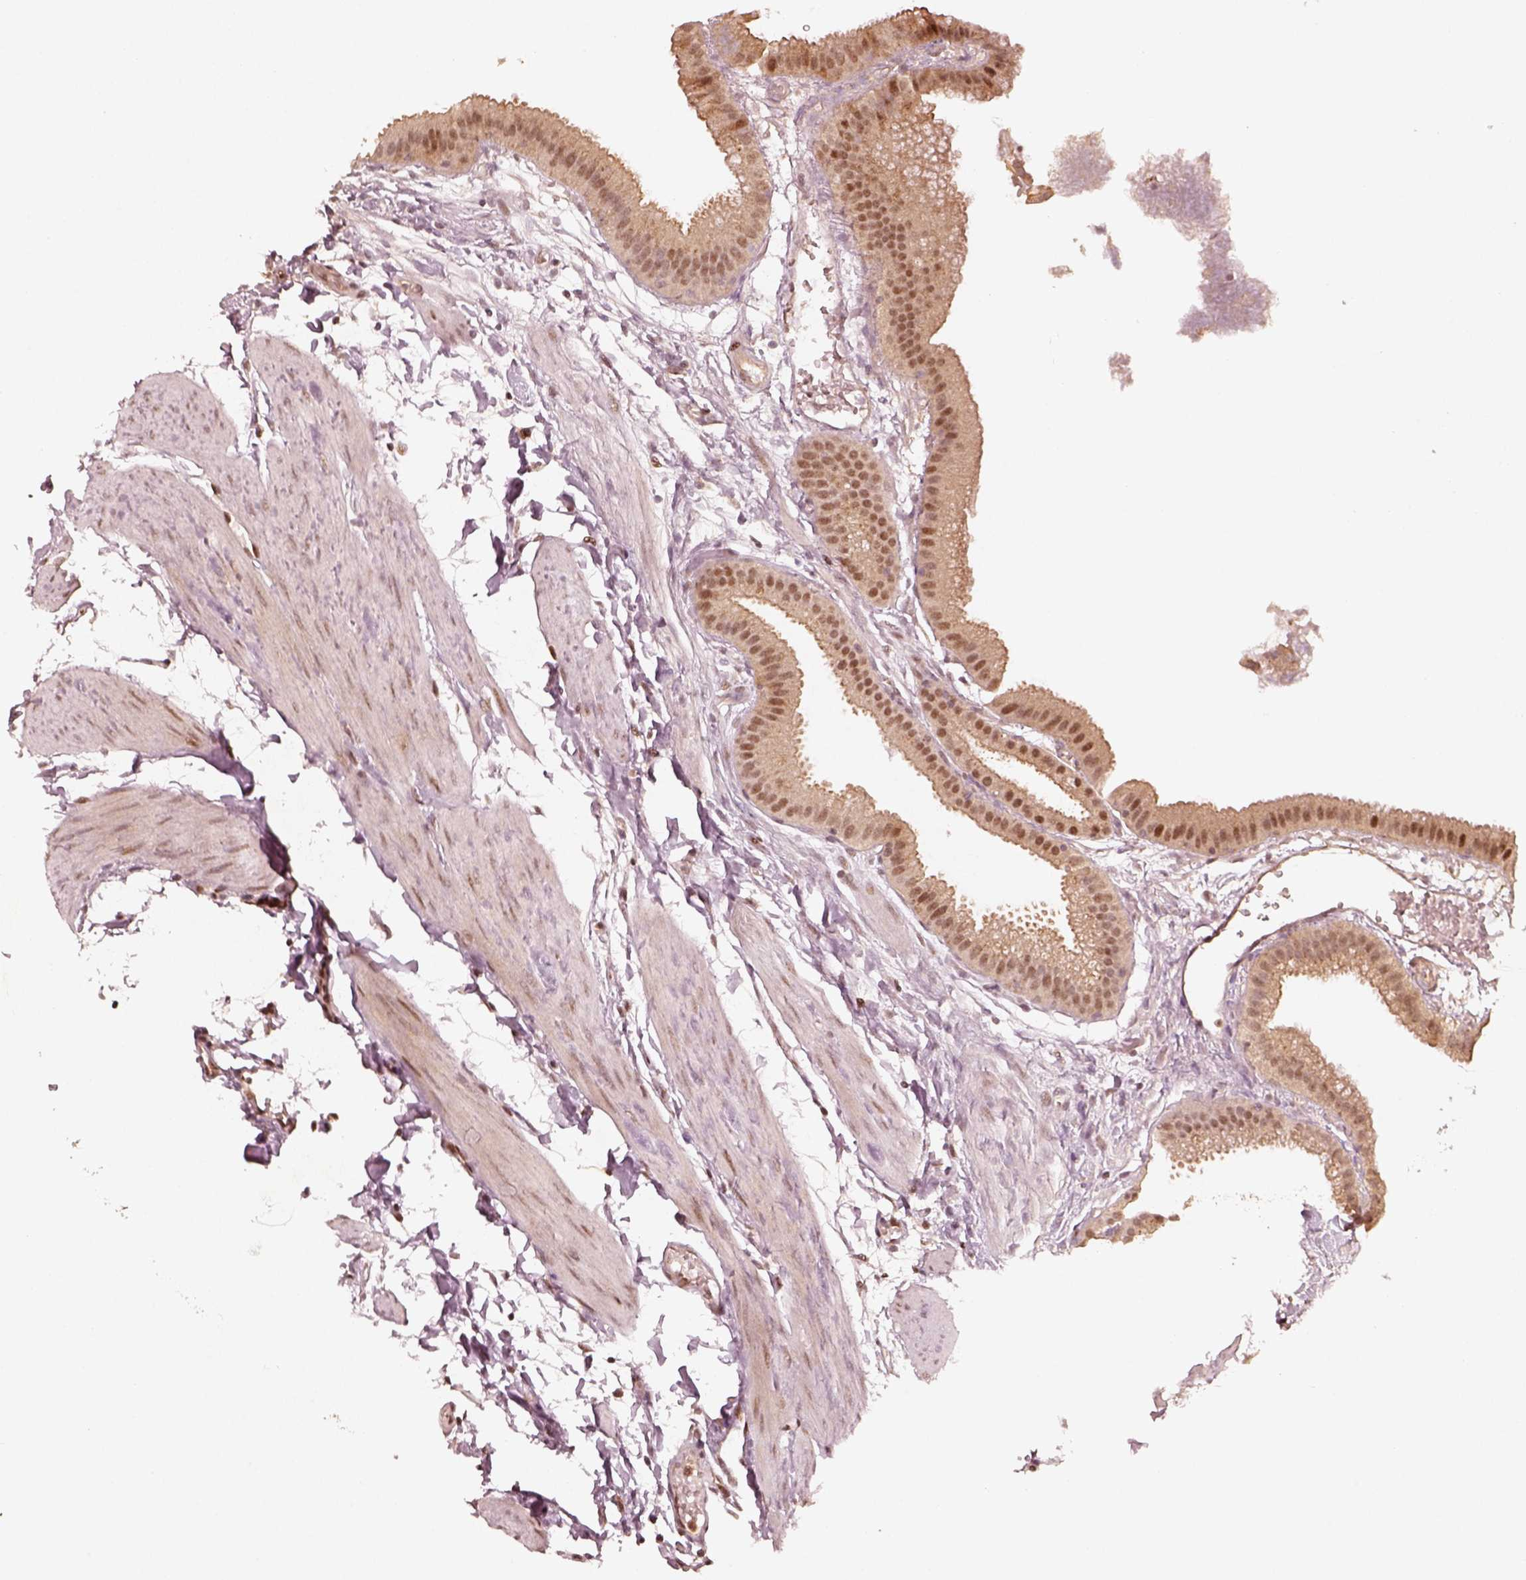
{"staining": {"intensity": "moderate", "quantity": ">75%", "location": "nuclear"}, "tissue": "gallbladder", "cell_type": "Glandular cells", "image_type": "normal", "snomed": [{"axis": "morphology", "description": "Normal tissue, NOS"}, {"axis": "topography", "description": "Gallbladder"}], "caption": "The histopathology image demonstrates a brown stain indicating the presence of a protein in the nuclear of glandular cells in gallbladder.", "gene": "GMEB2", "patient": {"sex": "female", "age": 63}}